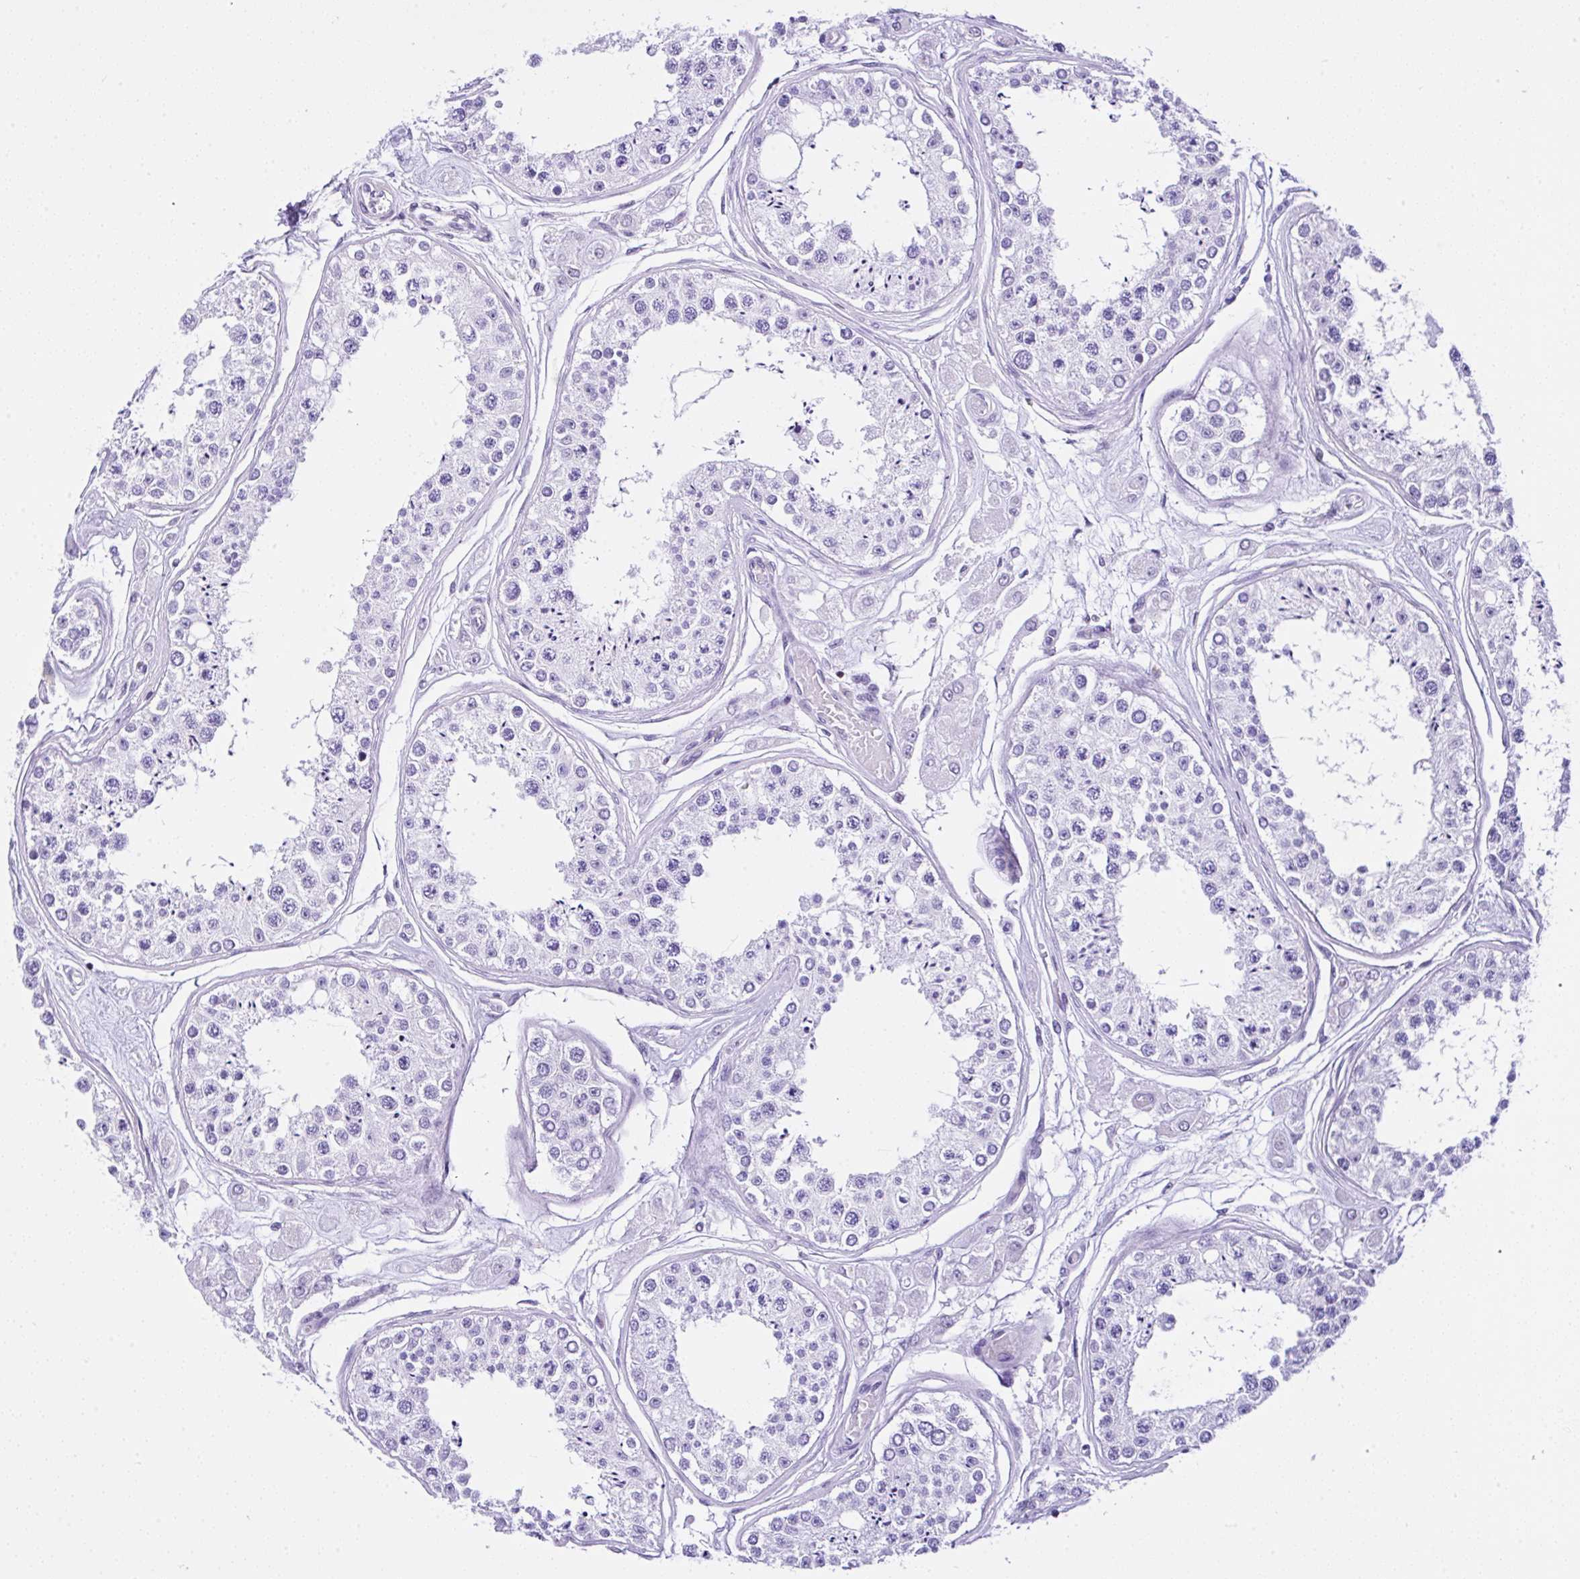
{"staining": {"intensity": "negative", "quantity": "none", "location": "none"}, "tissue": "testis", "cell_type": "Cells in seminiferous ducts", "image_type": "normal", "snomed": [{"axis": "morphology", "description": "Normal tissue, NOS"}, {"axis": "topography", "description": "Testis"}], "caption": "Immunohistochemical staining of normal testis demonstrates no significant staining in cells in seminiferous ducts. (IHC, brightfield microscopy, high magnification).", "gene": "KRT27", "patient": {"sex": "male", "age": 25}}